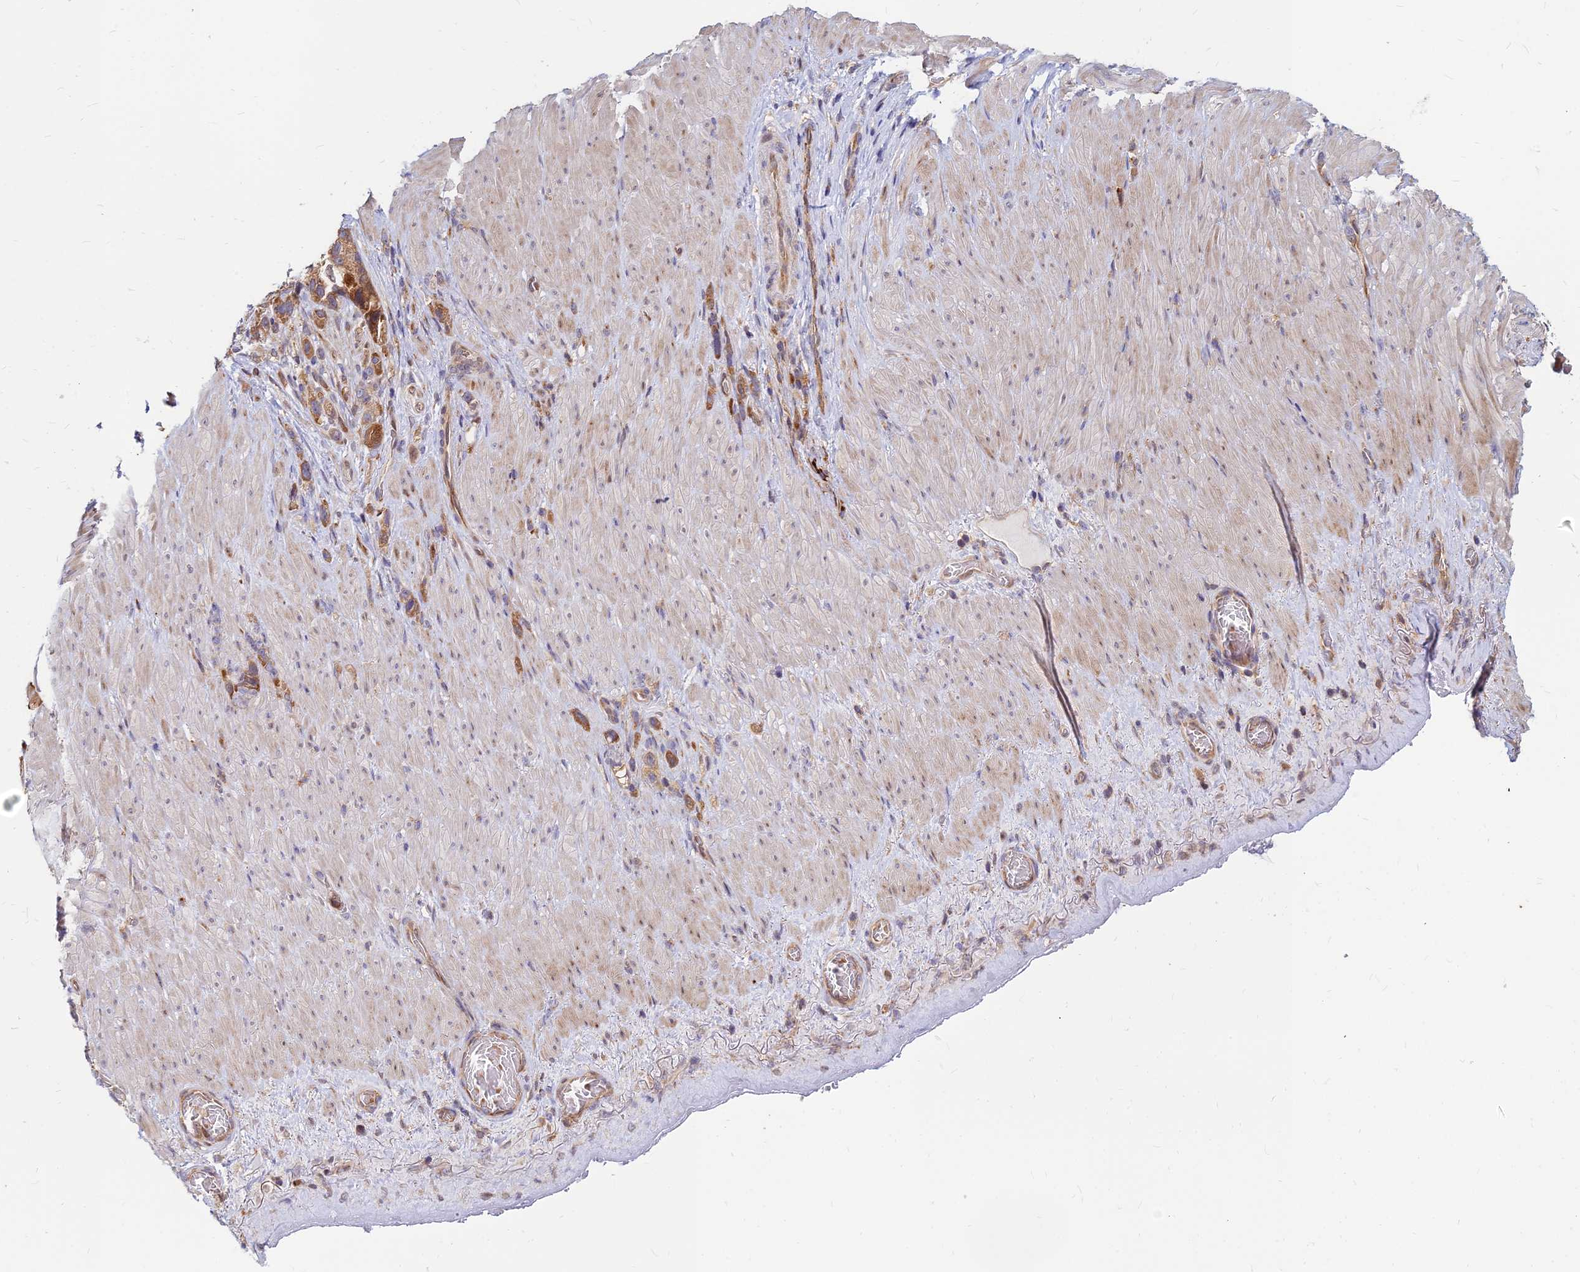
{"staining": {"intensity": "strong", "quantity": ">75%", "location": "cytoplasmic/membranous"}, "tissue": "stomach cancer", "cell_type": "Tumor cells", "image_type": "cancer", "snomed": [{"axis": "morphology", "description": "Adenocarcinoma, NOS"}, {"axis": "topography", "description": "Stomach"}], "caption": "Immunohistochemical staining of adenocarcinoma (stomach) exhibits high levels of strong cytoplasmic/membranous protein staining in about >75% of tumor cells. Nuclei are stained in blue.", "gene": "CCT6B", "patient": {"sex": "female", "age": 65}}